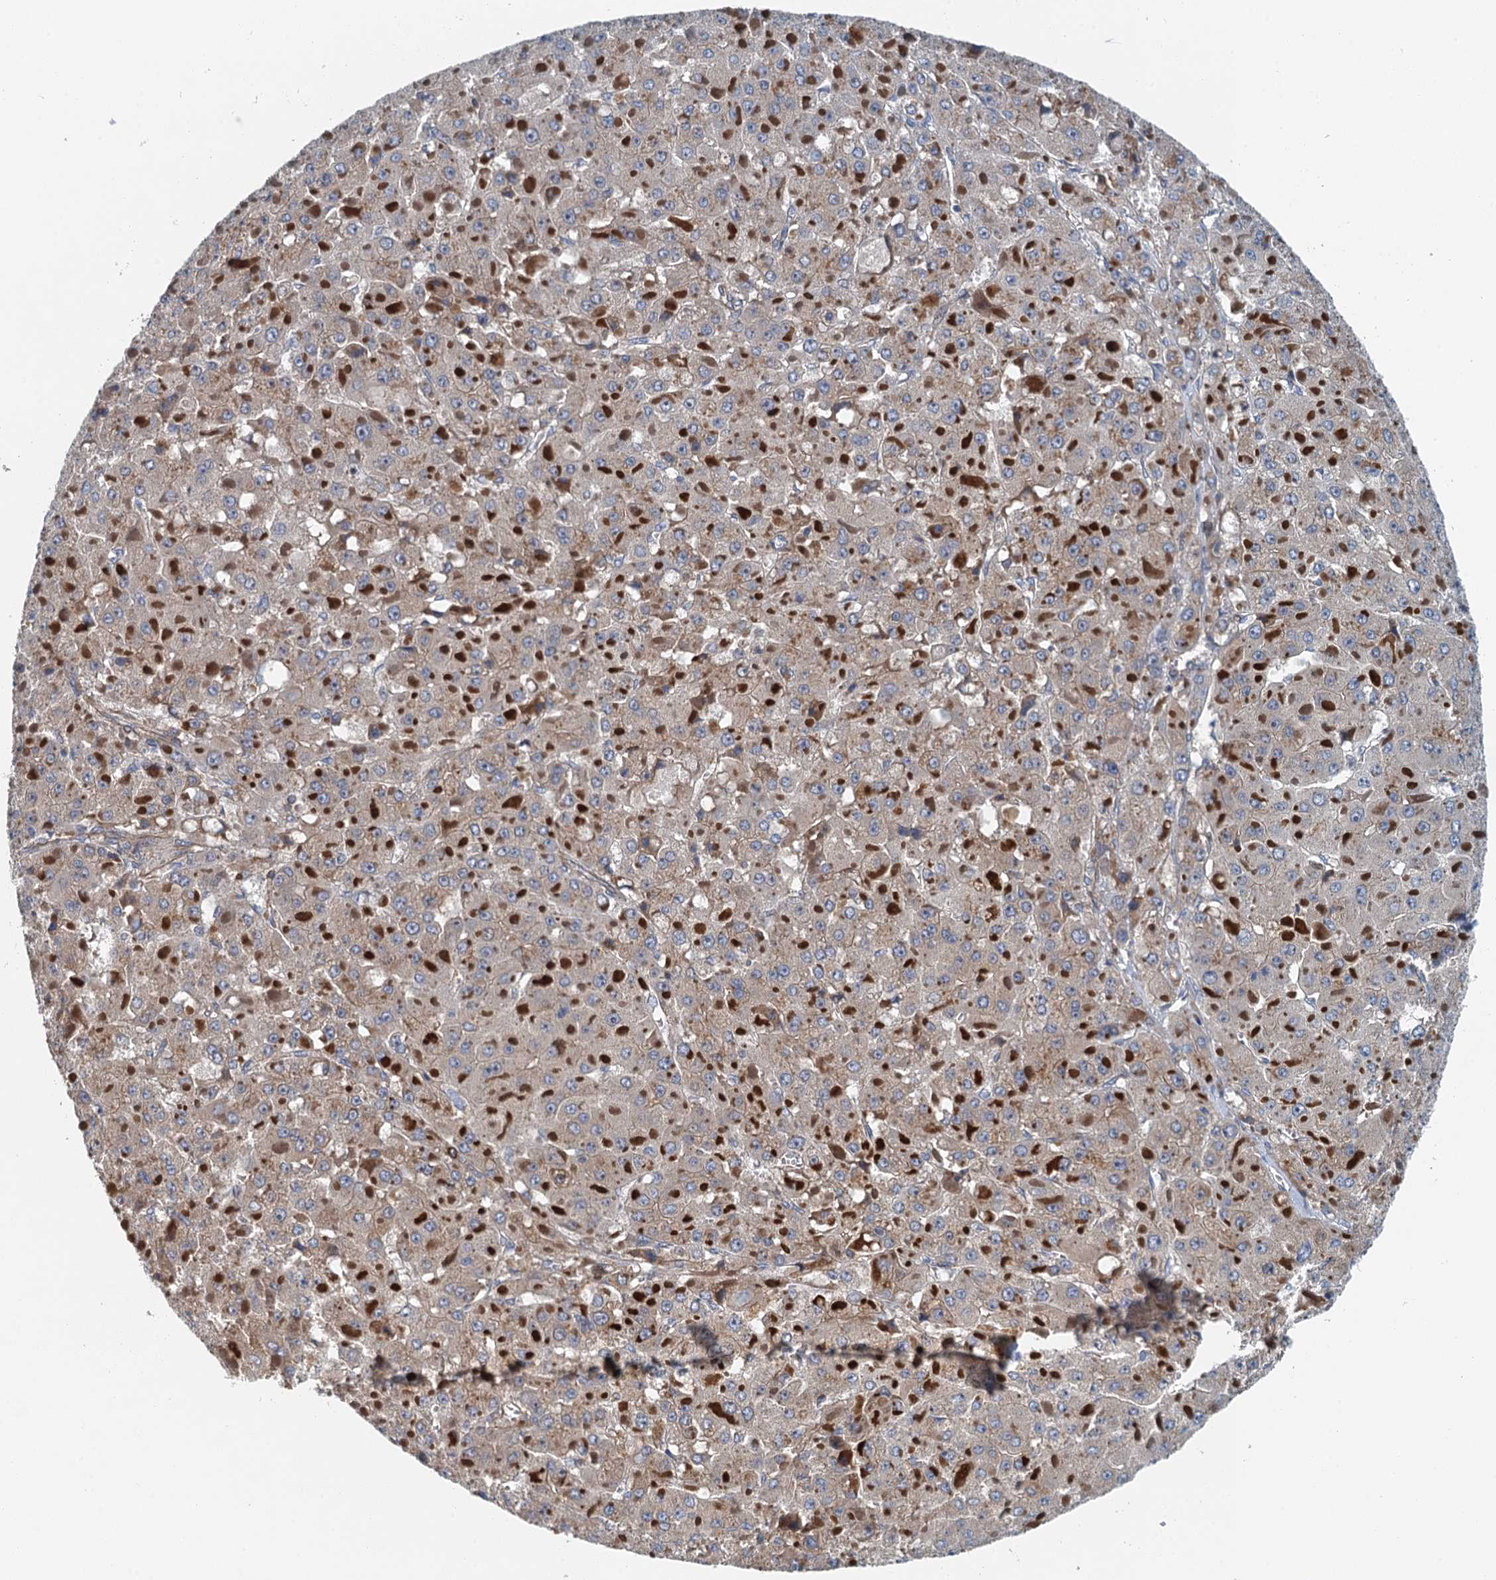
{"staining": {"intensity": "negative", "quantity": "none", "location": "none"}, "tissue": "liver cancer", "cell_type": "Tumor cells", "image_type": "cancer", "snomed": [{"axis": "morphology", "description": "Carcinoma, Hepatocellular, NOS"}, {"axis": "topography", "description": "Liver"}], "caption": "IHC photomicrograph of human liver cancer stained for a protein (brown), which shows no staining in tumor cells.", "gene": "PPP1R14D", "patient": {"sex": "female", "age": 73}}